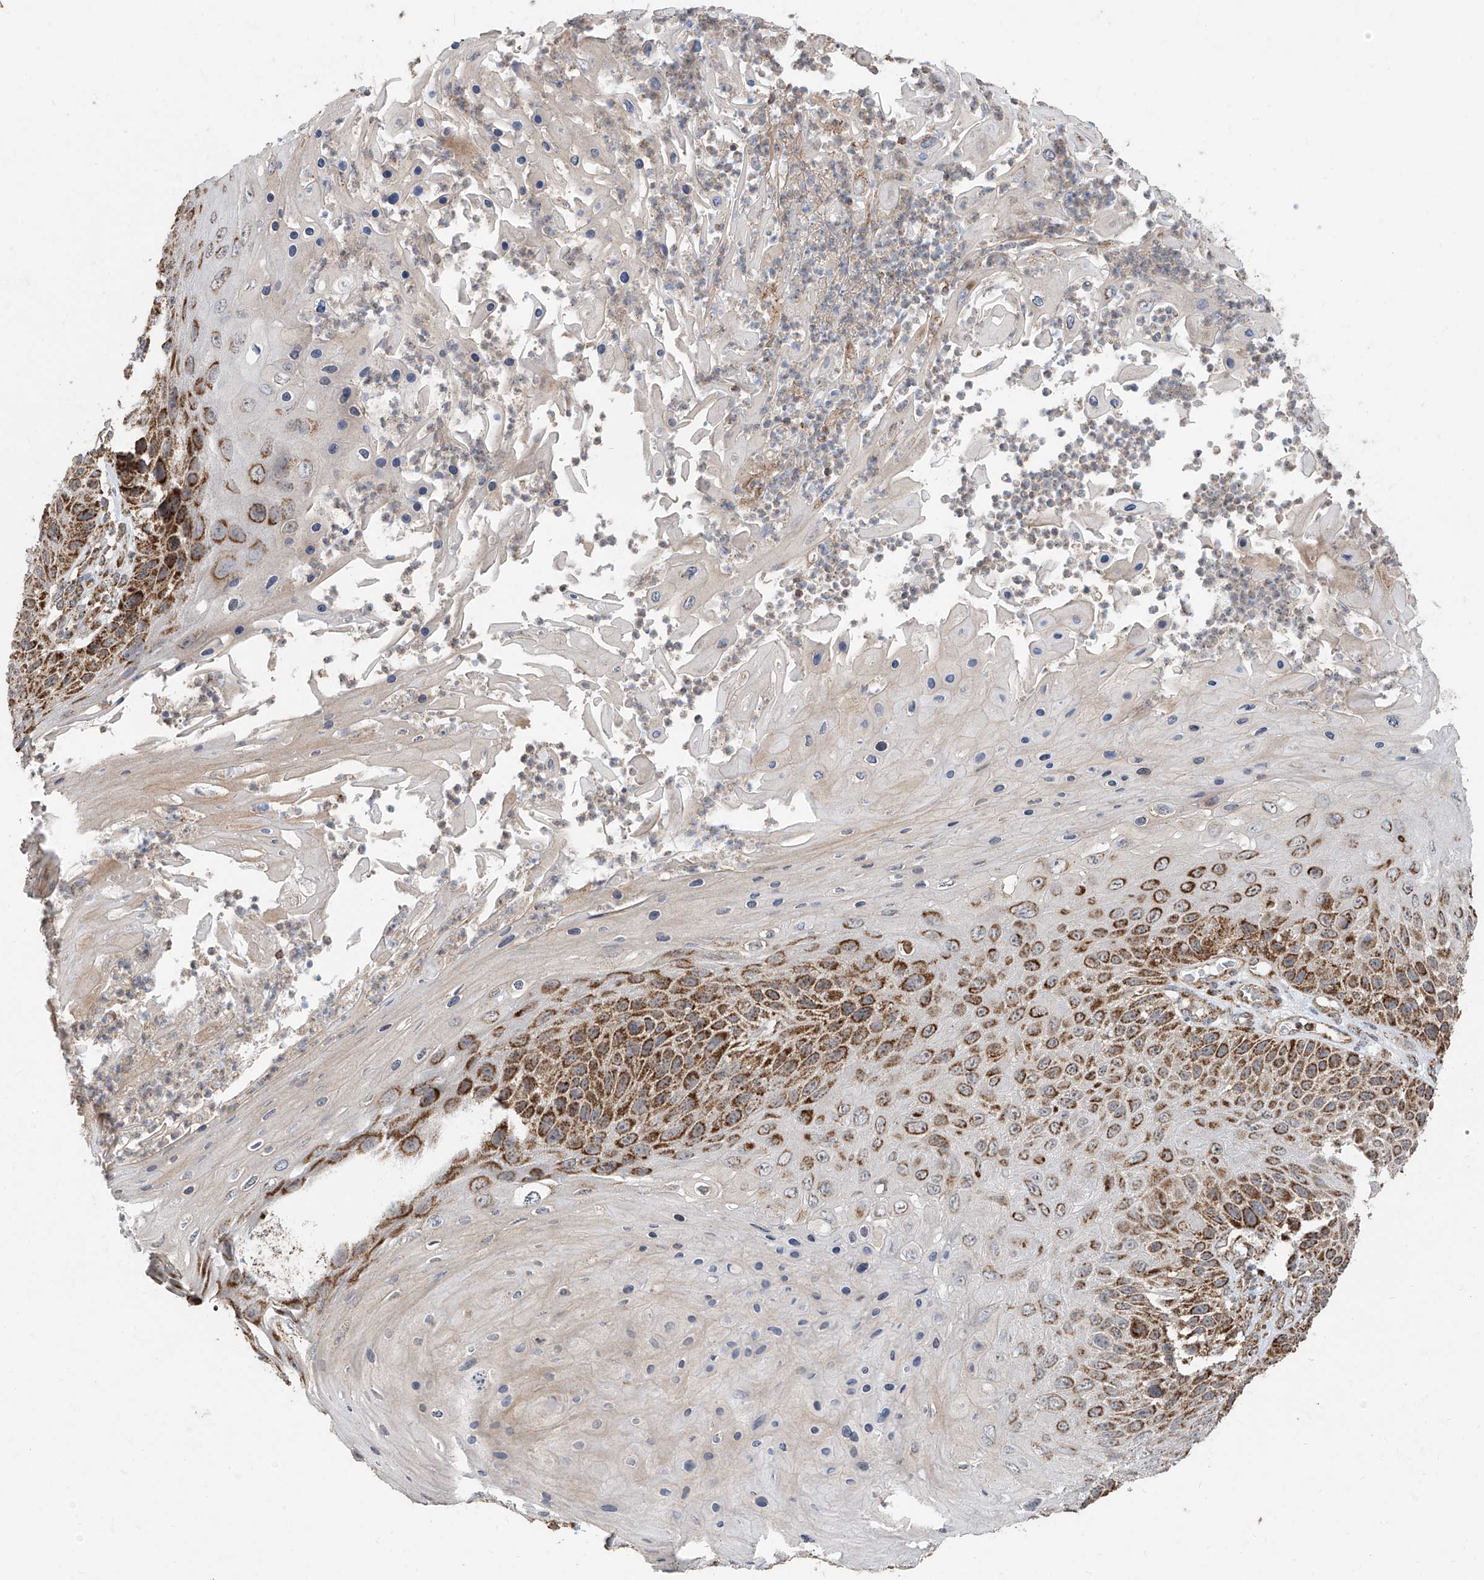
{"staining": {"intensity": "moderate", "quantity": ">75%", "location": "cytoplasmic/membranous"}, "tissue": "skin cancer", "cell_type": "Tumor cells", "image_type": "cancer", "snomed": [{"axis": "morphology", "description": "Squamous cell carcinoma, NOS"}, {"axis": "topography", "description": "Skin"}], "caption": "This is a micrograph of immunohistochemistry (IHC) staining of squamous cell carcinoma (skin), which shows moderate expression in the cytoplasmic/membranous of tumor cells.", "gene": "UQCC1", "patient": {"sex": "female", "age": 88}}